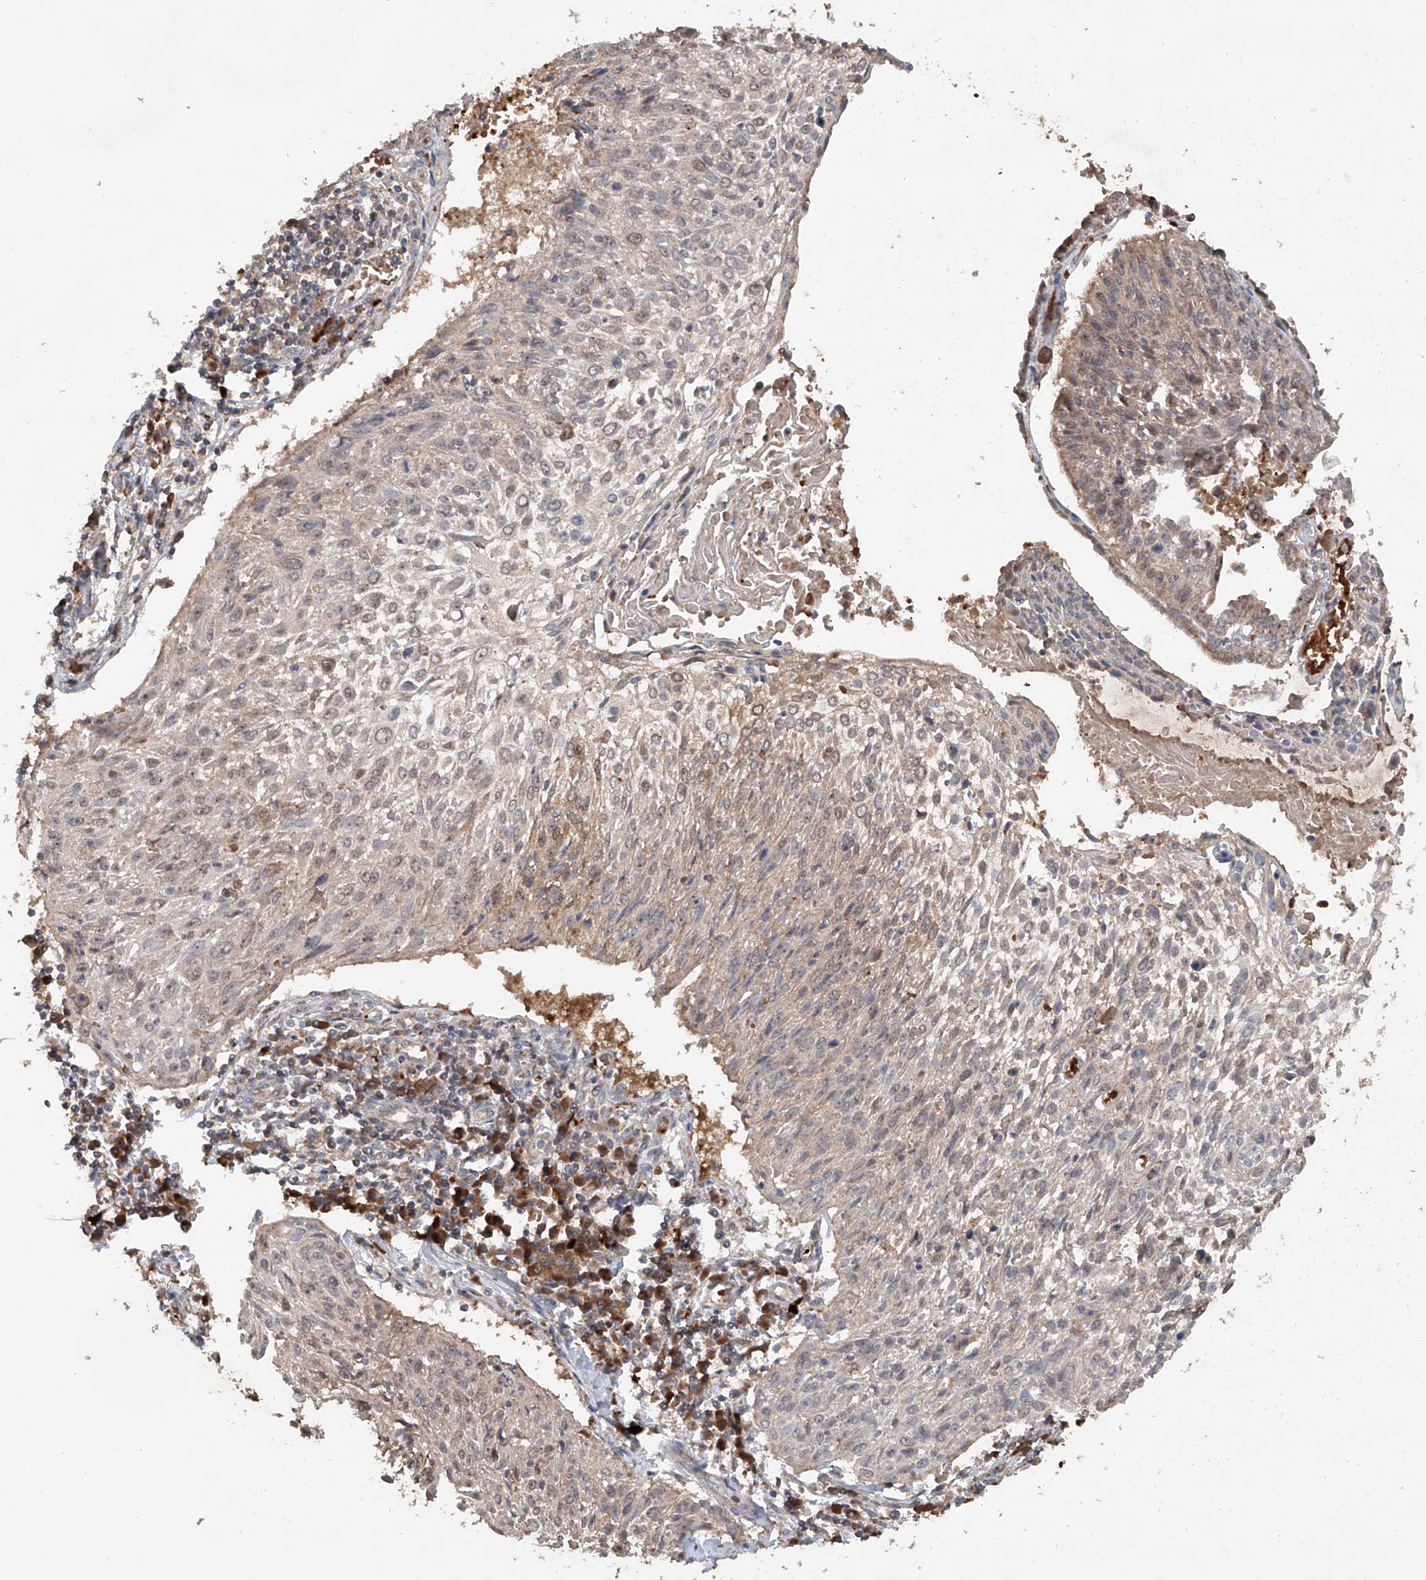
{"staining": {"intensity": "weak", "quantity": "25%-75%", "location": "cytoplasmic/membranous,nuclear"}, "tissue": "cervical cancer", "cell_type": "Tumor cells", "image_type": "cancer", "snomed": [{"axis": "morphology", "description": "Squamous cell carcinoma, NOS"}, {"axis": "topography", "description": "Cervix"}], "caption": "This histopathology image exhibits immunohistochemistry staining of cervical cancer (squamous cell carcinoma), with low weak cytoplasmic/membranous and nuclear positivity in approximately 25%-75% of tumor cells.", "gene": "EDN1", "patient": {"sex": "female", "age": 51}}